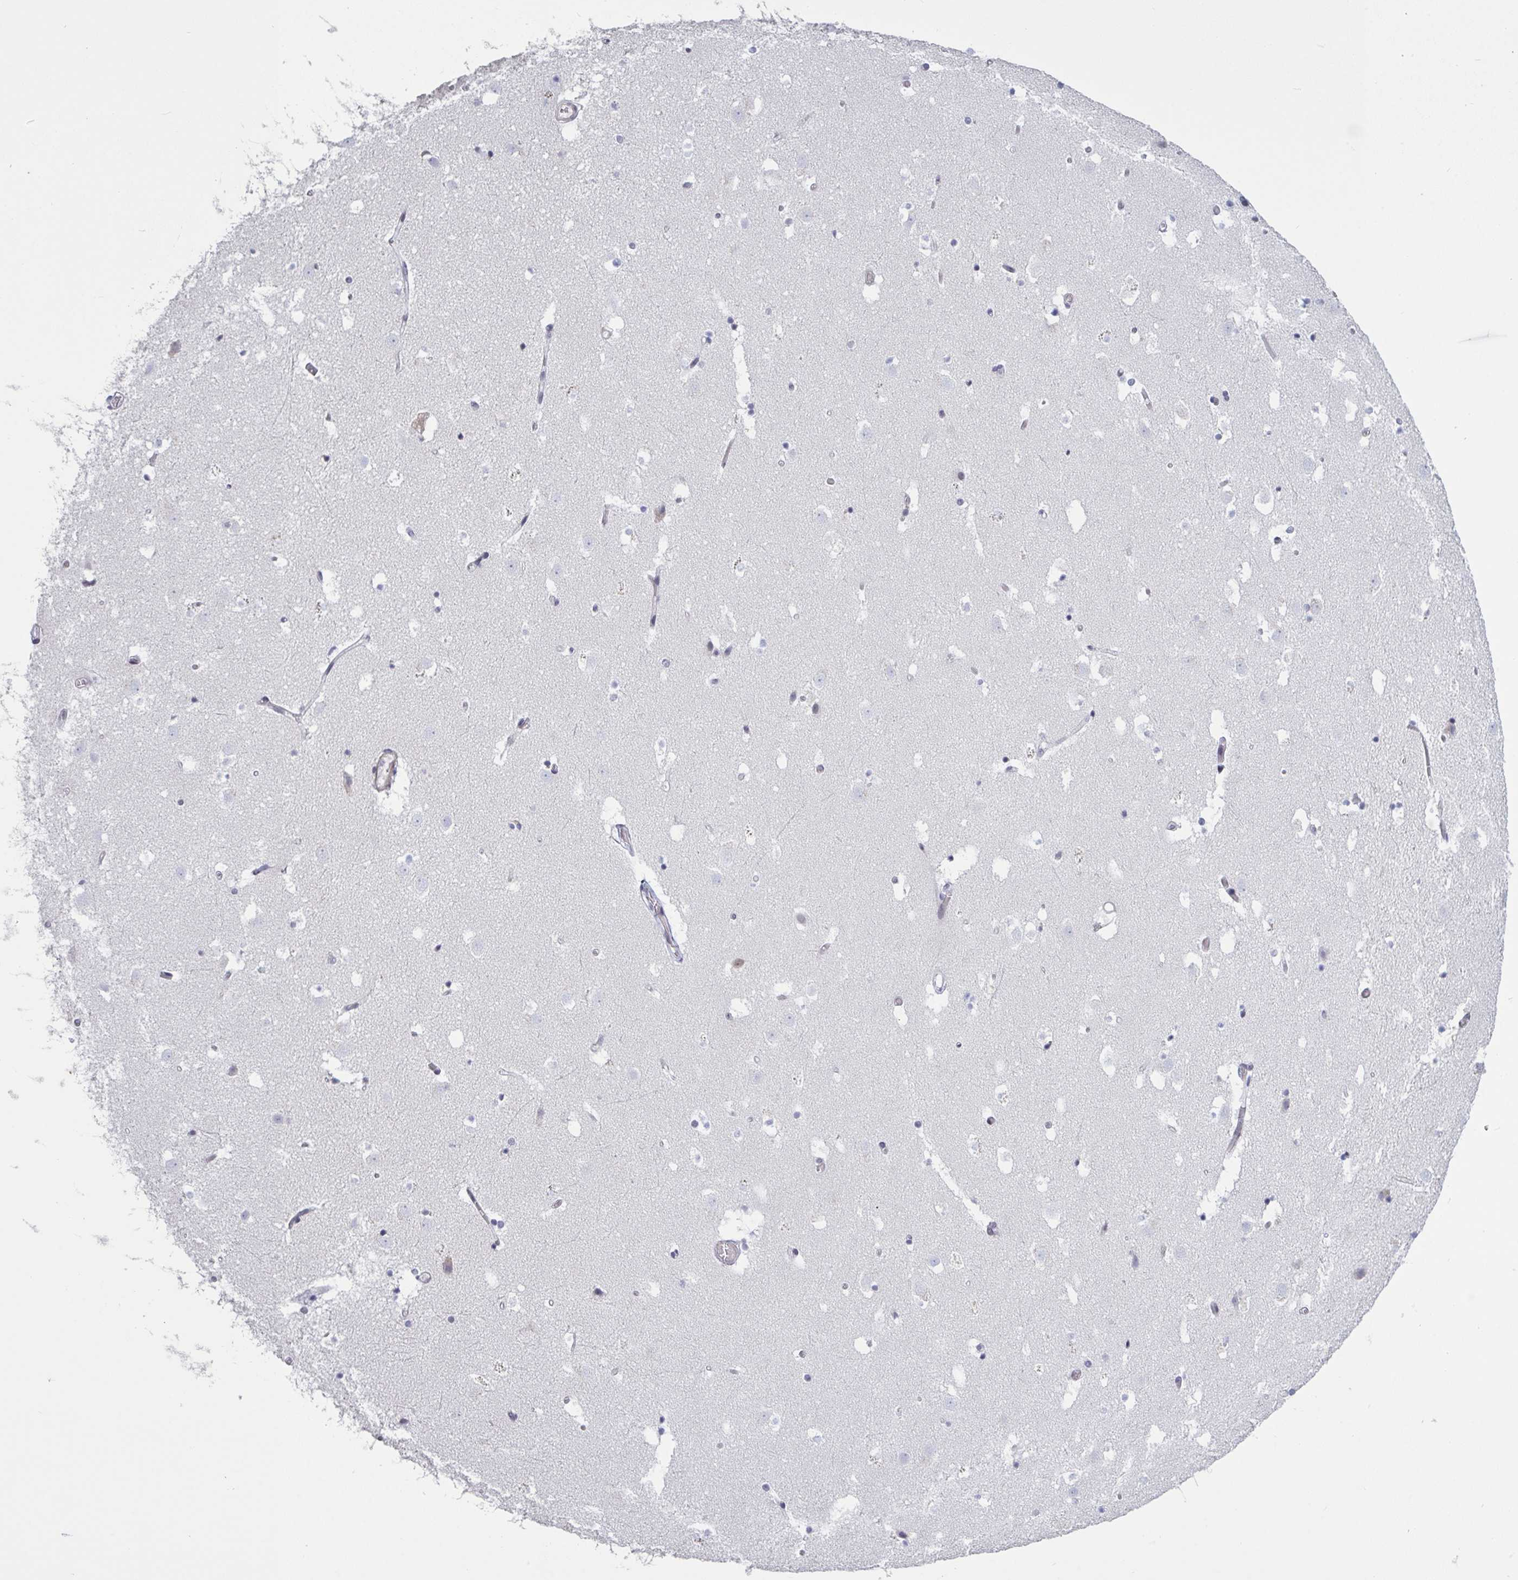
{"staining": {"intensity": "negative", "quantity": "none", "location": "none"}, "tissue": "caudate", "cell_type": "Glial cells", "image_type": "normal", "snomed": [{"axis": "morphology", "description": "Normal tissue, NOS"}, {"axis": "topography", "description": "Lateral ventricle wall"}], "caption": "IHC micrograph of benign caudate: caudate stained with DAB (3,3'-diaminobenzidine) shows no significant protein positivity in glial cells.", "gene": "BCL7B", "patient": {"sex": "male", "age": 37}}